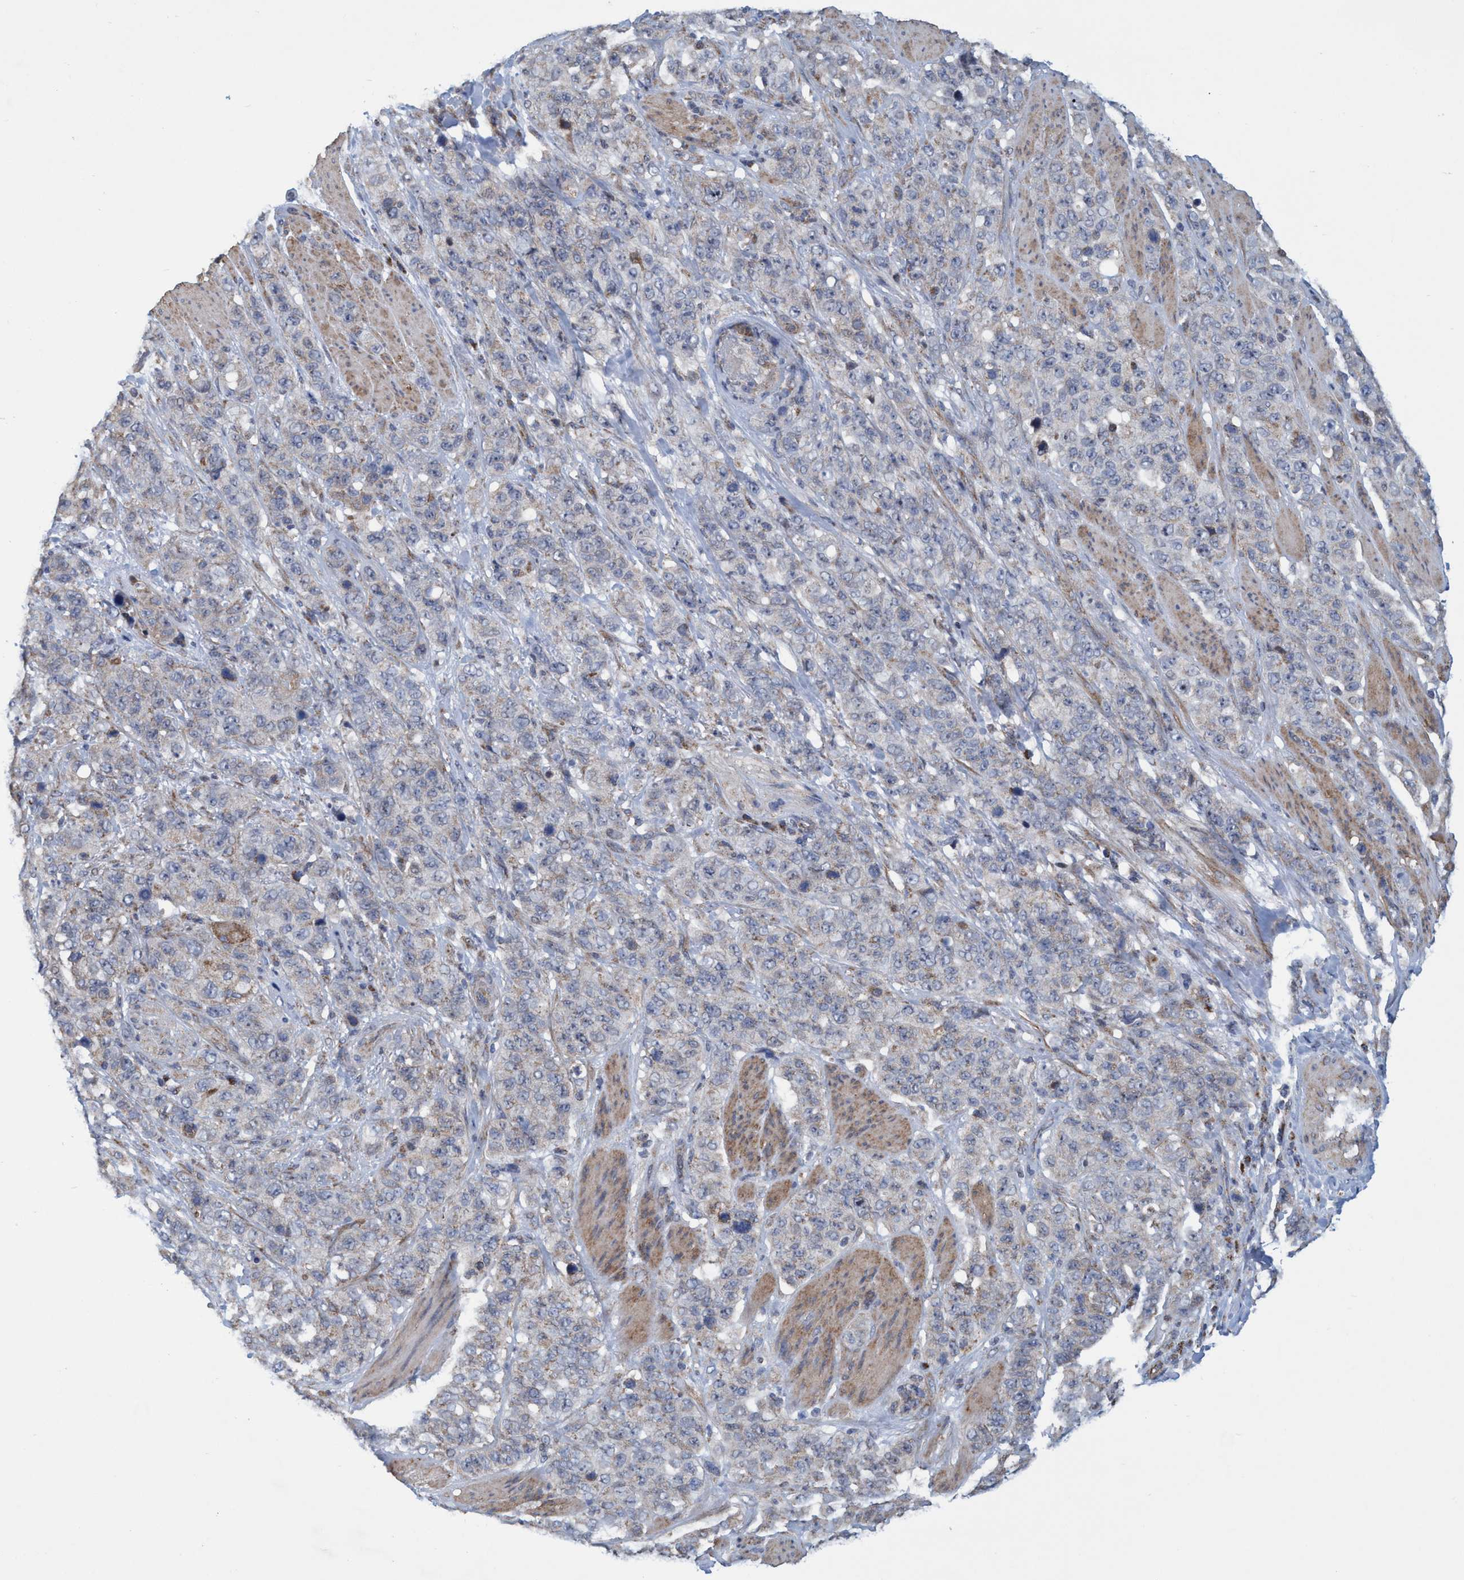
{"staining": {"intensity": "negative", "quantity": "none", "location": "none"}, "tissue": "stomach cancer", "cell_type": "Tumor cells", "image_type": "cancer", "snomed": [{"axis": "morphology", "description": "Adenocarcinoma, NOS"}, {"axis": "topography", "description": "Stomach"}], "caption": "Immunohistochemical staining of stomach adenocarcinoma shows no significant expression in tumor cells. (DAB (3,3'-diaminobenzidine) immunohistochemistry visualized using brightfield microscopy, high magnification).", "gene": "POLR1F", "patient": {"sex": "male", "age": 48}}